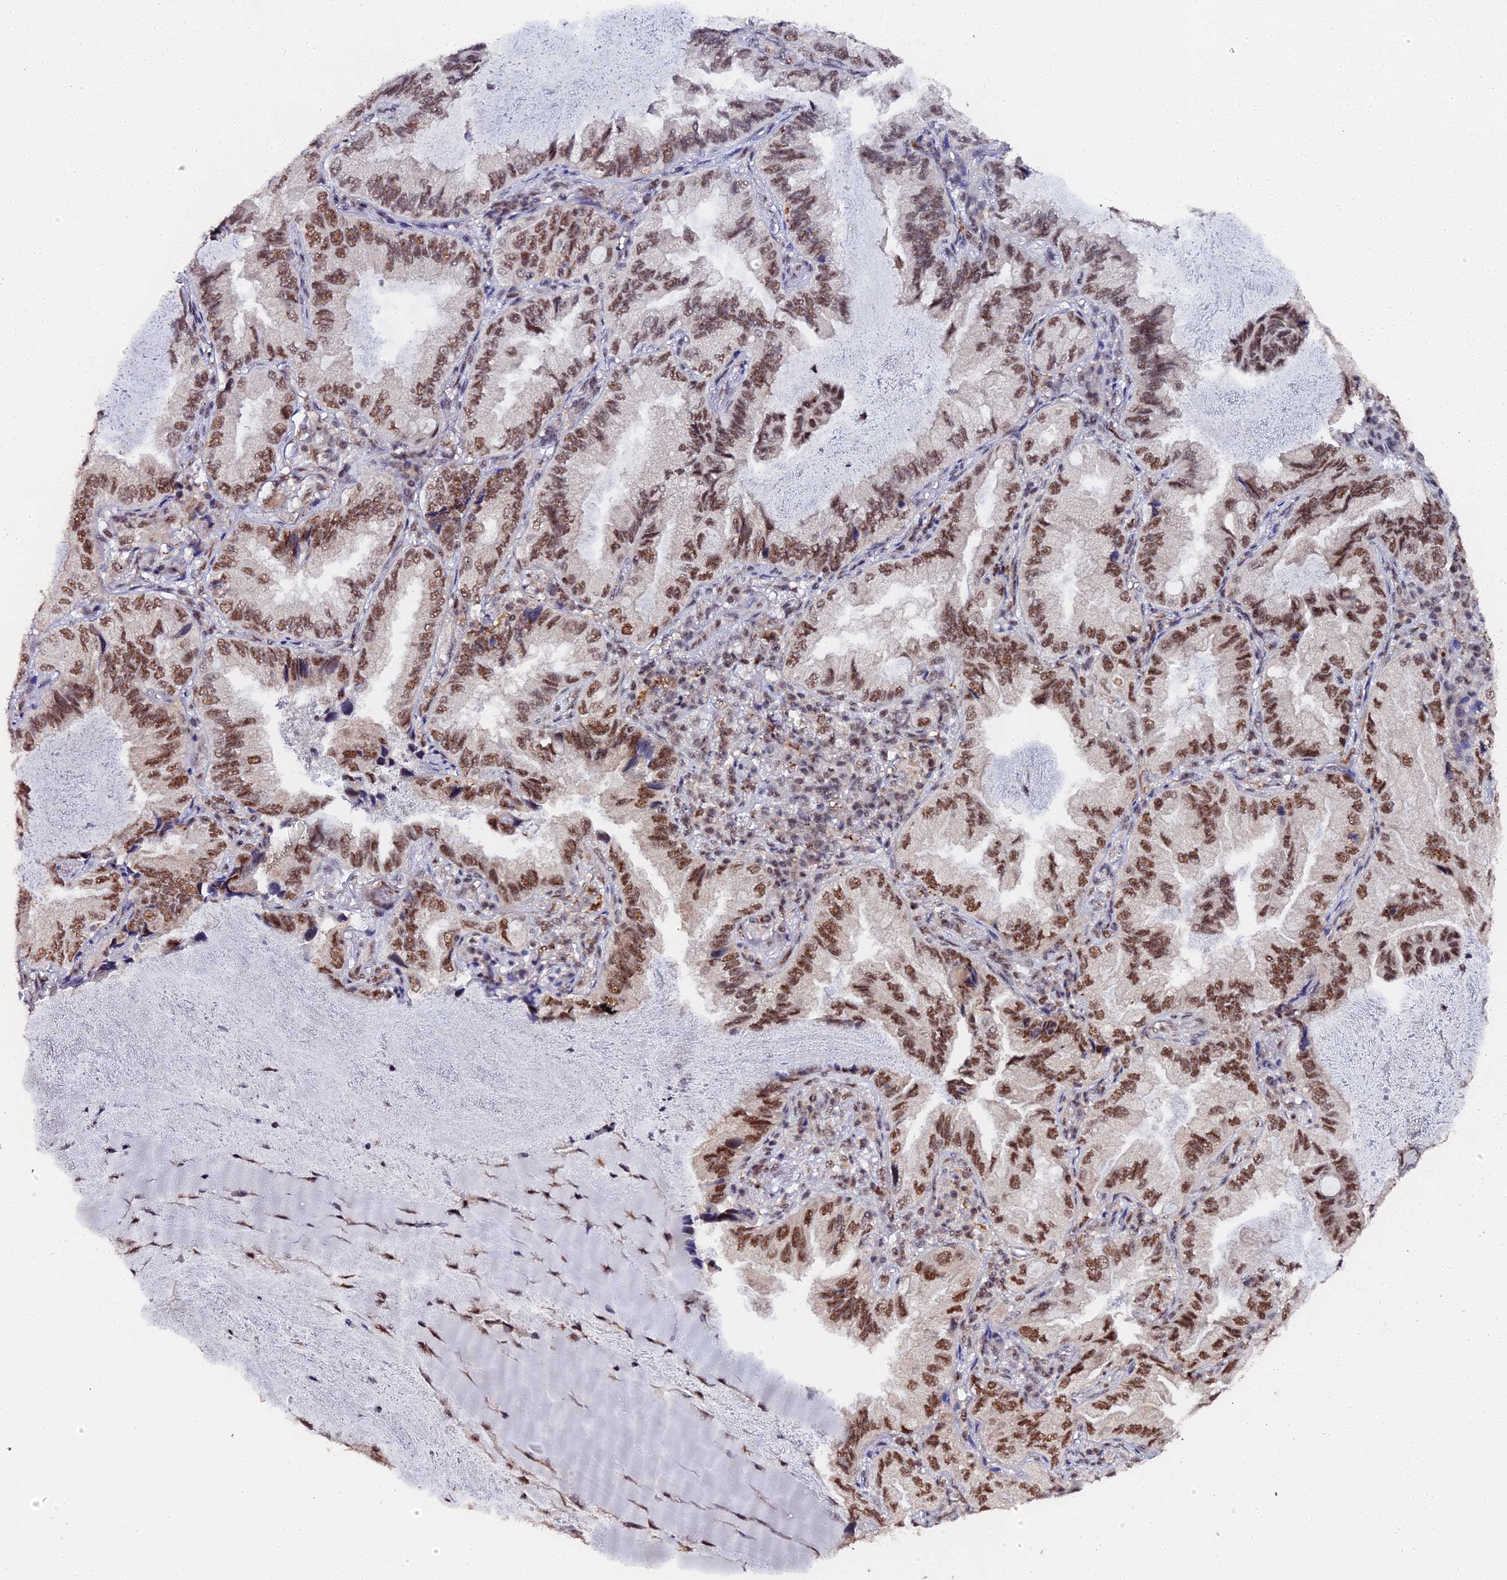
{"staining": {"intensity": "strong", "quantity": ">75%", "location": "nuclear"}, "tissue": "lung cancer", "cell_type": "Tumor cells", "image_type": "cancer", "snomed": [{"axis": "morphology", "description": "Adenocarcinoma, NOS"}, {"axis": "topography", "description": "Lung"}], "caption": "DAB (3,3'-diaminobenzidine) immunohistochemical staining of adenocarcinoma (lung) exhibits strong nuclear protein expression in about >75% of tumor cells.", "gene": "MAGOHB", "patient": {"sex": "female", "age": 69}}